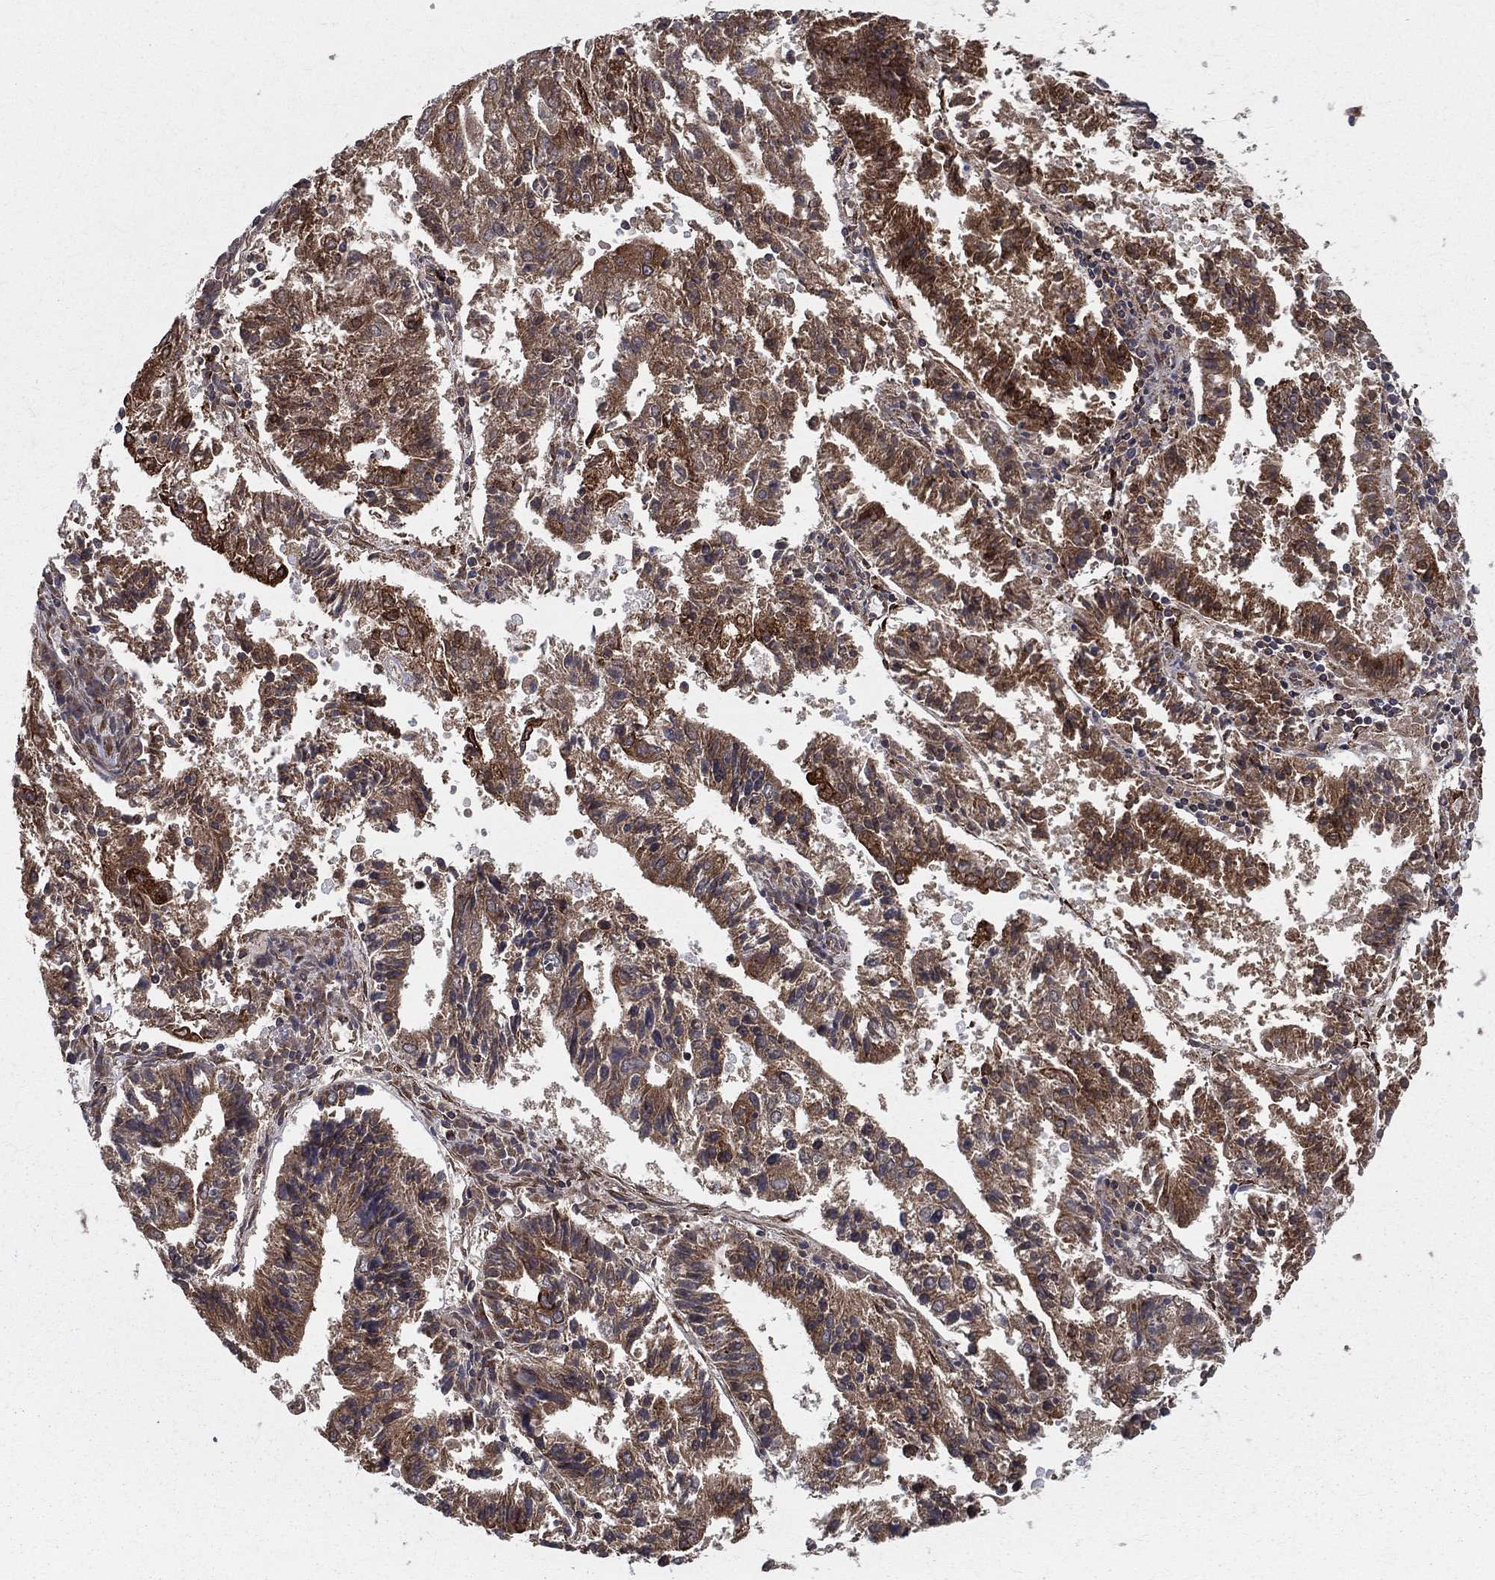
{"staining": {"intensity": "strong", "quantity": ">75%", "location": "cytoplasmic/membranous"}, "tissue": "endometrial cancer", "cell_type": "Tumor cells", "image_type": "cancer", "snomed": [{"axis": "morphology", "description": "Adenocarcinoma, NOS"}, {"axis": "topography", "description": "Endometrium"}], "caption": "A high amount of strong cytoplasmic/membranous positivity is identified in approximately >75% of tumor cells in endometrial cancer (adenocarcinoma) tissue.", "gene": "MIX23", "patient": {"sex": "female", "age": 82}}